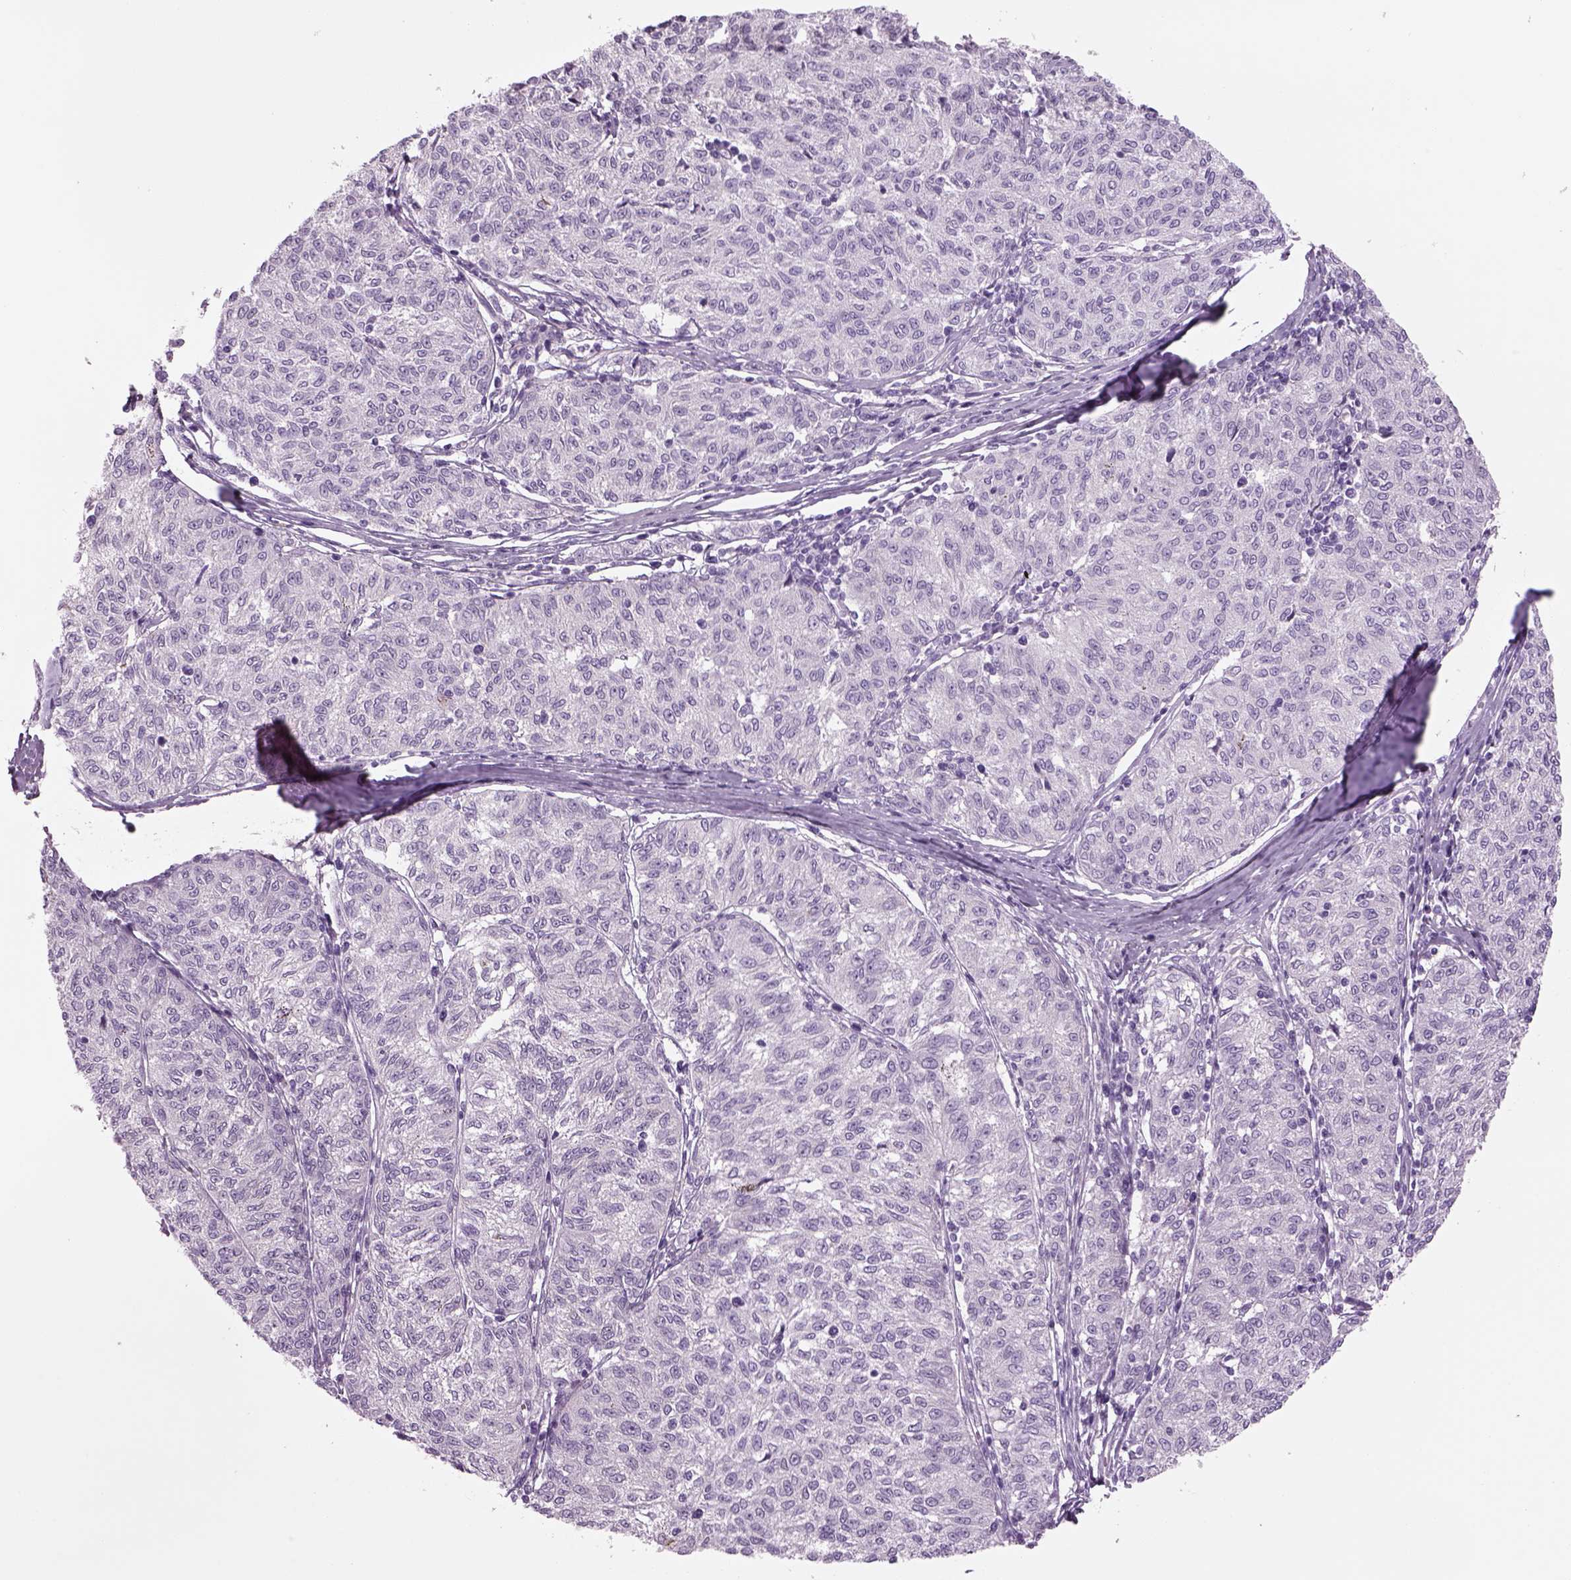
{"staining": {"intensity": "negative", "quantity": "none", "location": "none"}, "tissue": "melanoma", "cell_type": "Tumor cells", "image_type": "cancer", "snomed": [{"axis": "morphology", "description": "Malignant melanoma, NOS"}, {"axis": "topography", "description": "Skin"}], "caption": "Histopathology image shows no significant protein staining in tumor cells of malignant melanoma.", "gene": "MDH1B", "patient": {"sex": "female", "age": 72}}